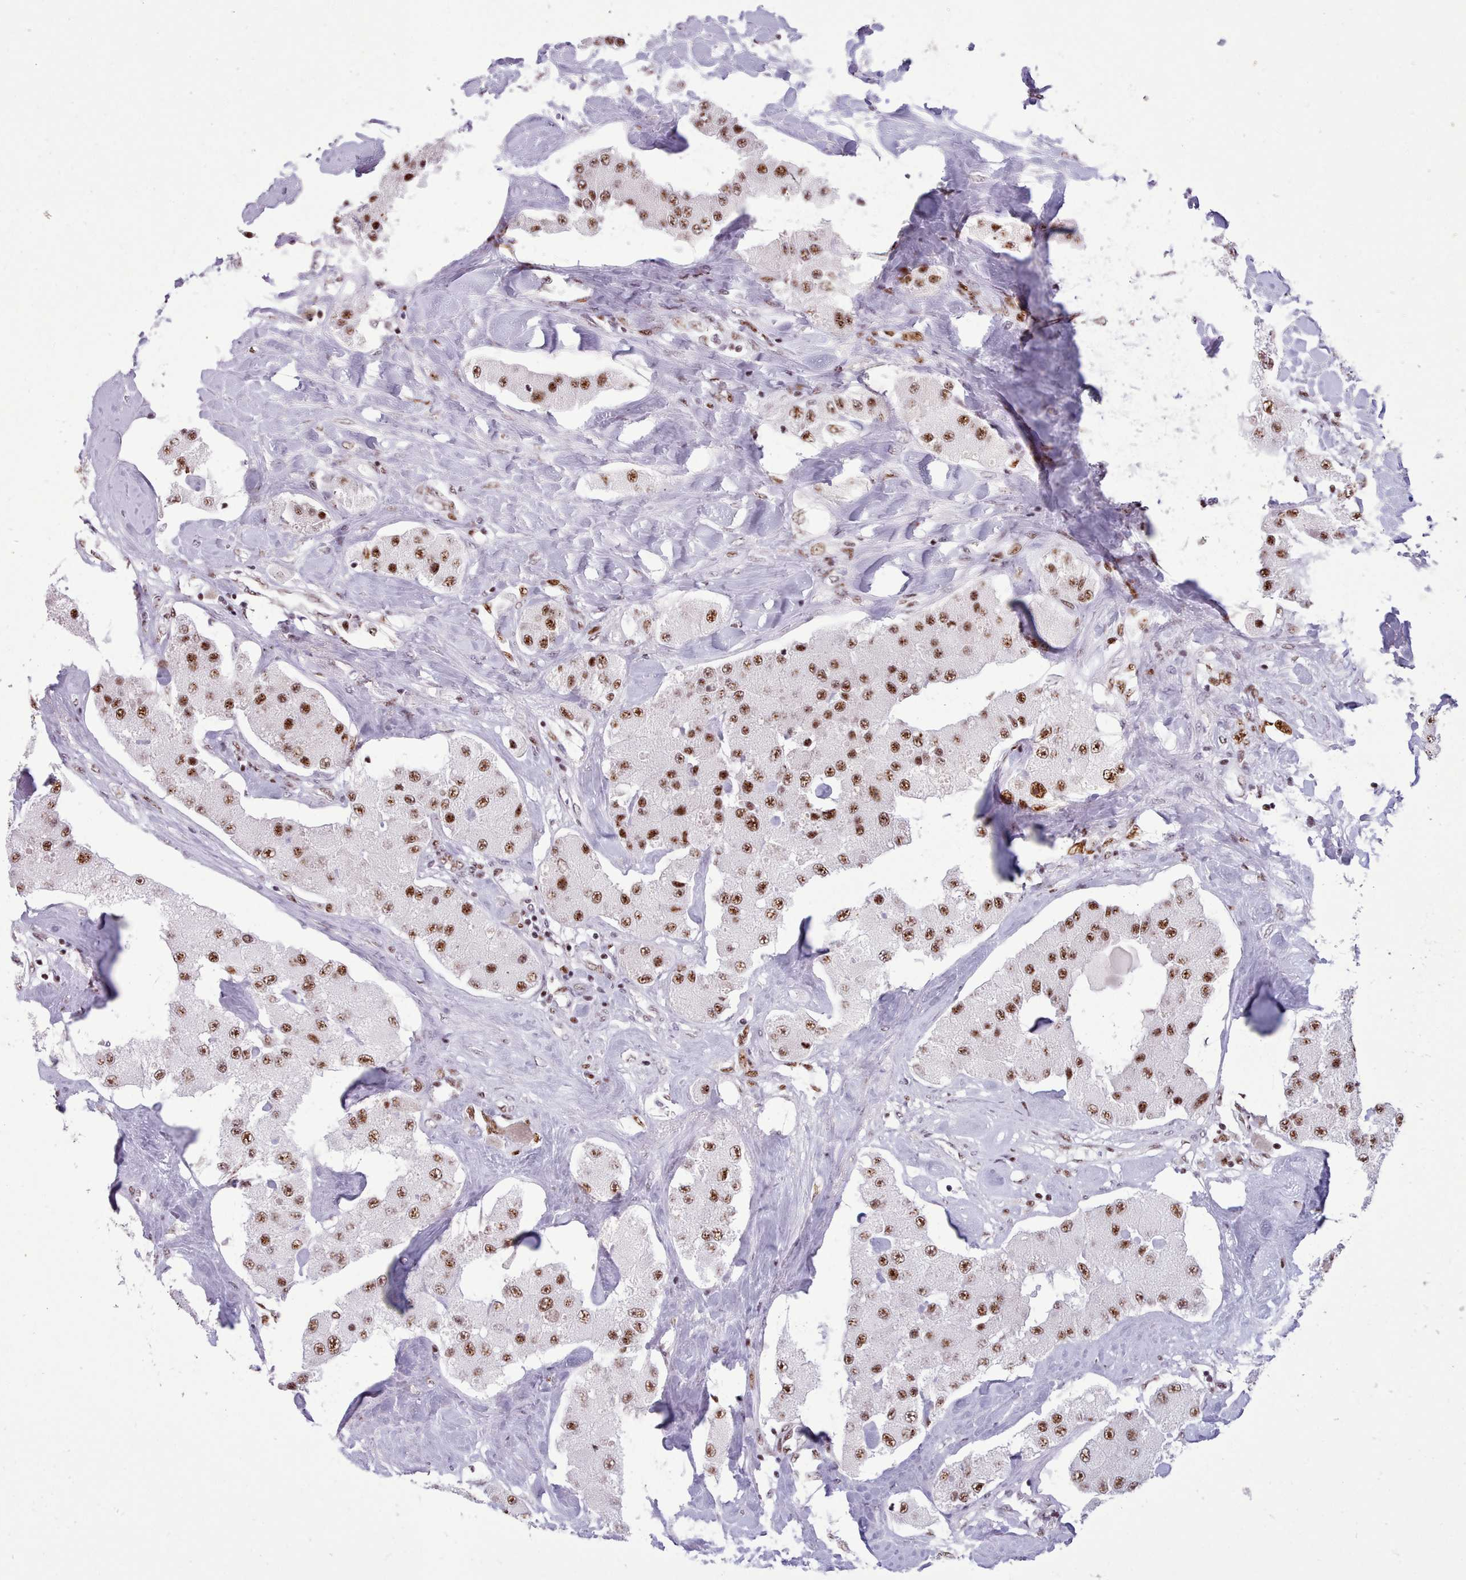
{"staining": {"intensity": "moderate", "quantity": ">75%", "location": "nuclear"}, "tissue": "carcinoid", "cell_type": "Tumor cells", "image_type": "cancer", "snomed": [{"axis": "morphology", "description": "Carcinoid, malignant, NOS"}, {"axis": "topography", "description": "Pancreas"}], "caption": "Immunohistochemistry micrograph of neoplastic tissue: human carcinoid stained using immunohistochemistry (IHC) demonstrates medium levels of moderate protein expression localized specifically in the nuclear of tumor cells, appearing as a nuclear brown color.", "gene": "TMEM35B", "patient": {"sex": "male", "age": 41}}